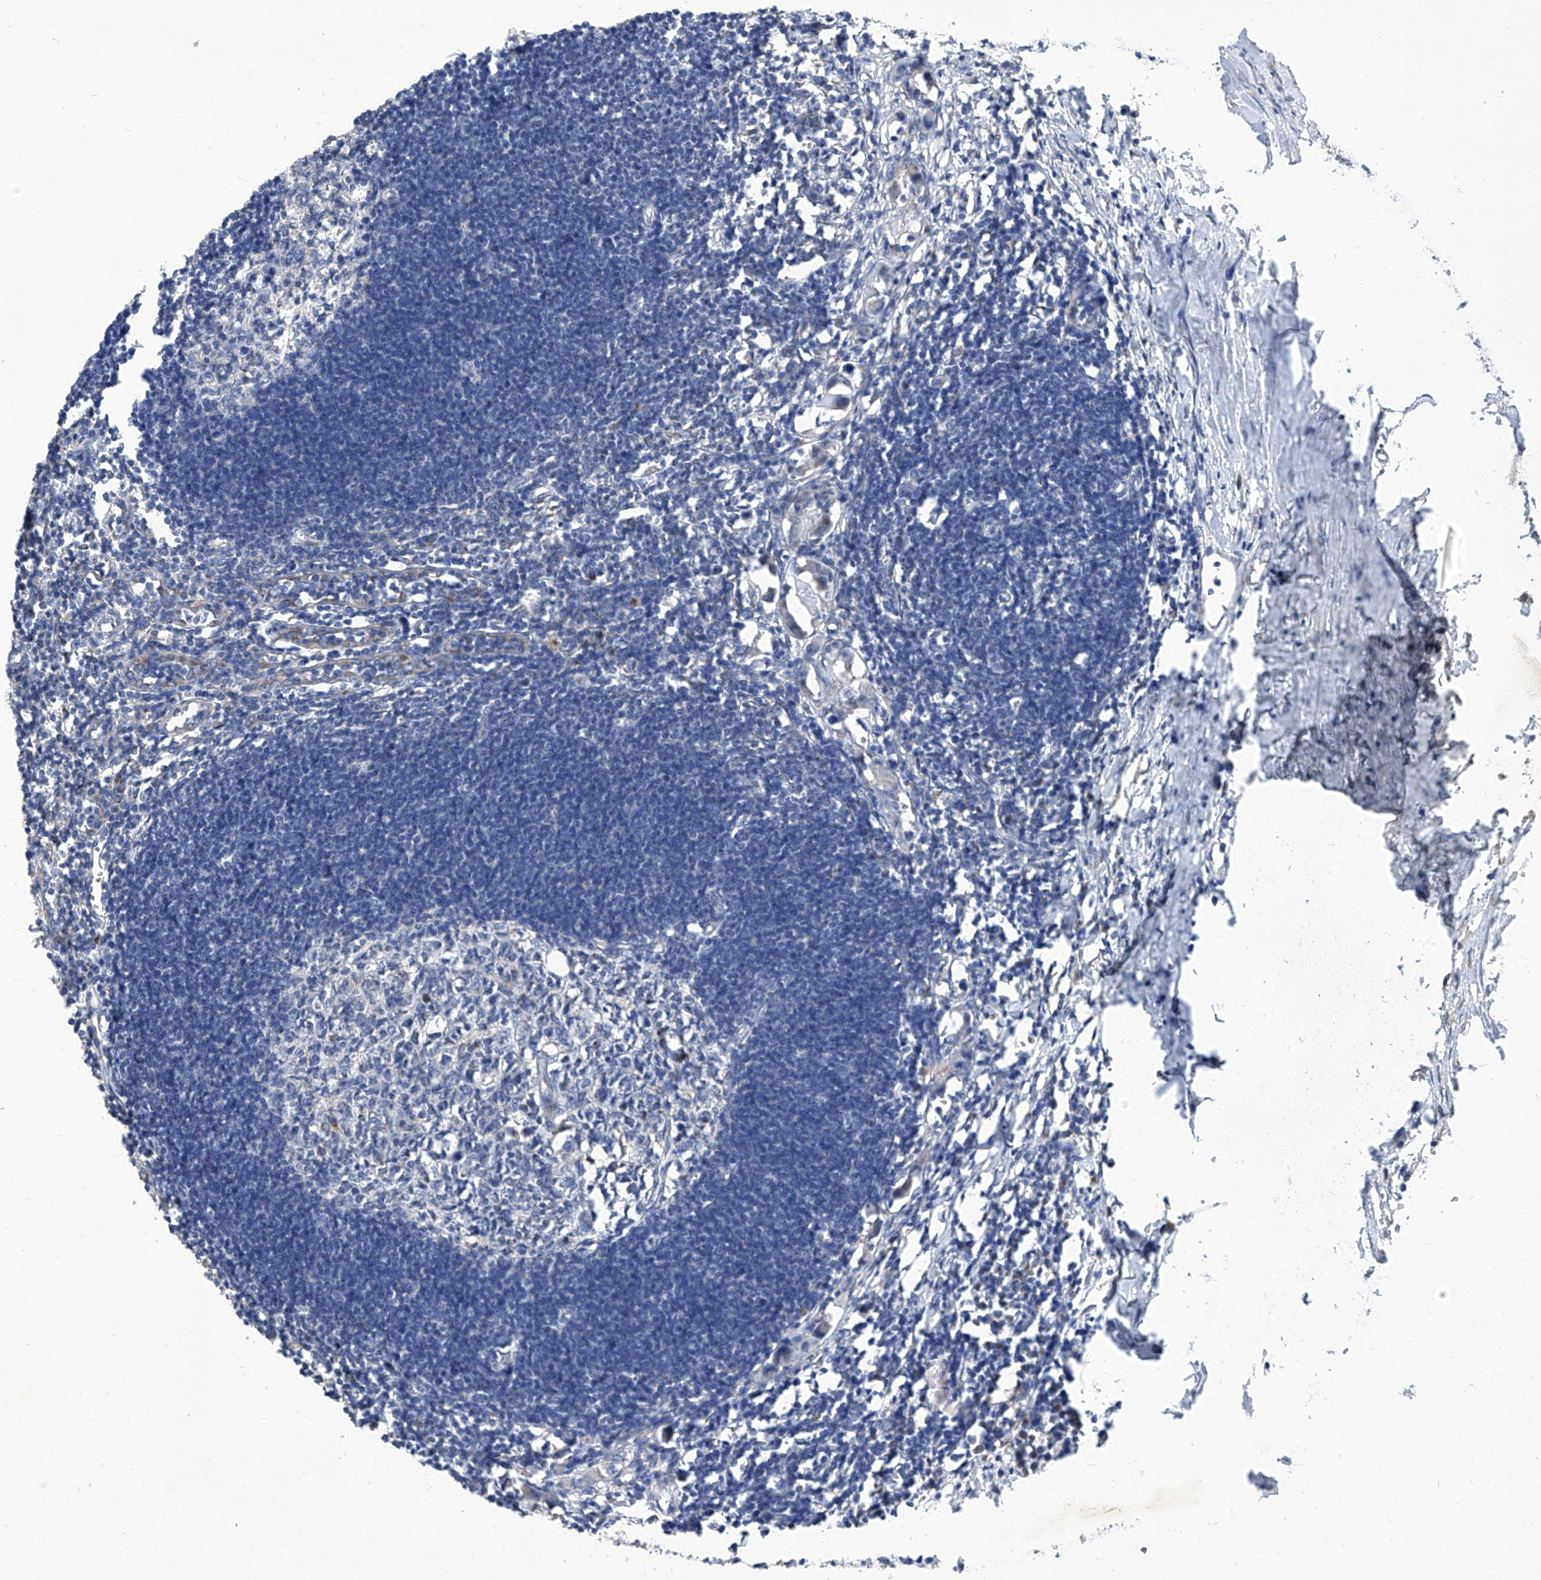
{"staining": {"intensity": "negative", "quantity": "none", "location": "none"}, "tissue": "lymph node", "cell_type": "Germinal center cells", "image_type": "normal", "snomed": [{"axis": "morphology", "description": "Normal tissue, NOS"}, {"axis": "morphology", "description": "Malignant melanoma, Metastatic site"}, {"axis": "topography", "description": "Lymph node"}], "caption": "A high-resolution photomicrograph shows immunohistochemistry staining of unremarkable lymph node, which reveals no significant staining in germinal center cells.", "gene": "TJAP1", "patient": {"sex": "male", "age": 41}}